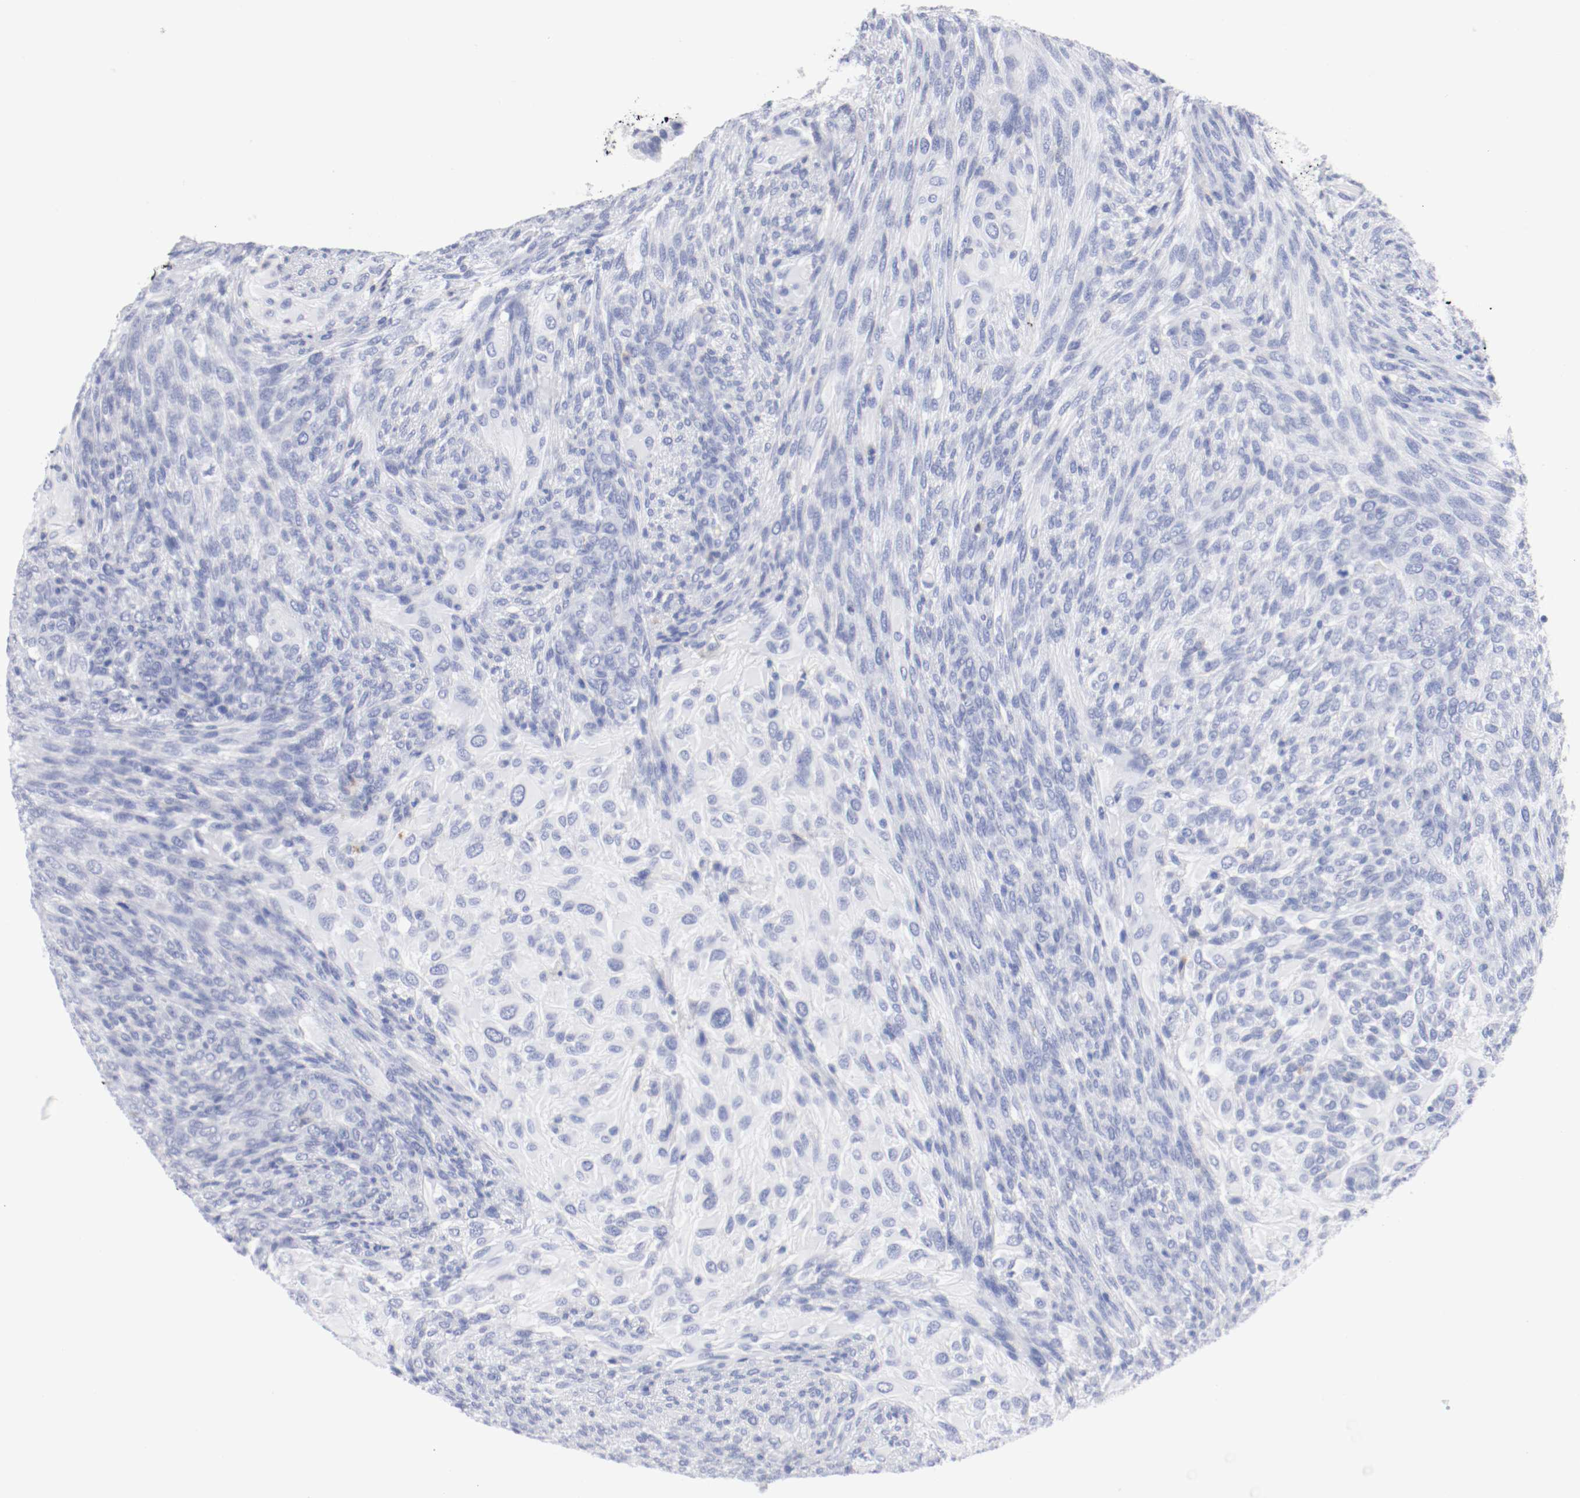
{"staining": {"intensity": "negative", "quantity": "none", "location": "none"}, "tissue": "glioma", "cell_type": "Tumor cells", "image_type": "cancer", "snomed": [{"axis": "morphology", "description": "Glioma, malignant, High grade"}, {"axis": "topography", "description": "Cerebral cortex"}], "caption": "Immunohistochemistry (IHC) image of neoplastic tissue: human malignant glioma (high-grade) stained with DAB (3,3'-diaminobenzidine) displays no significant protein positivity in tumor cells.", "gene": "ITGAX", "patient": {"sex": "female", "age": 55}}